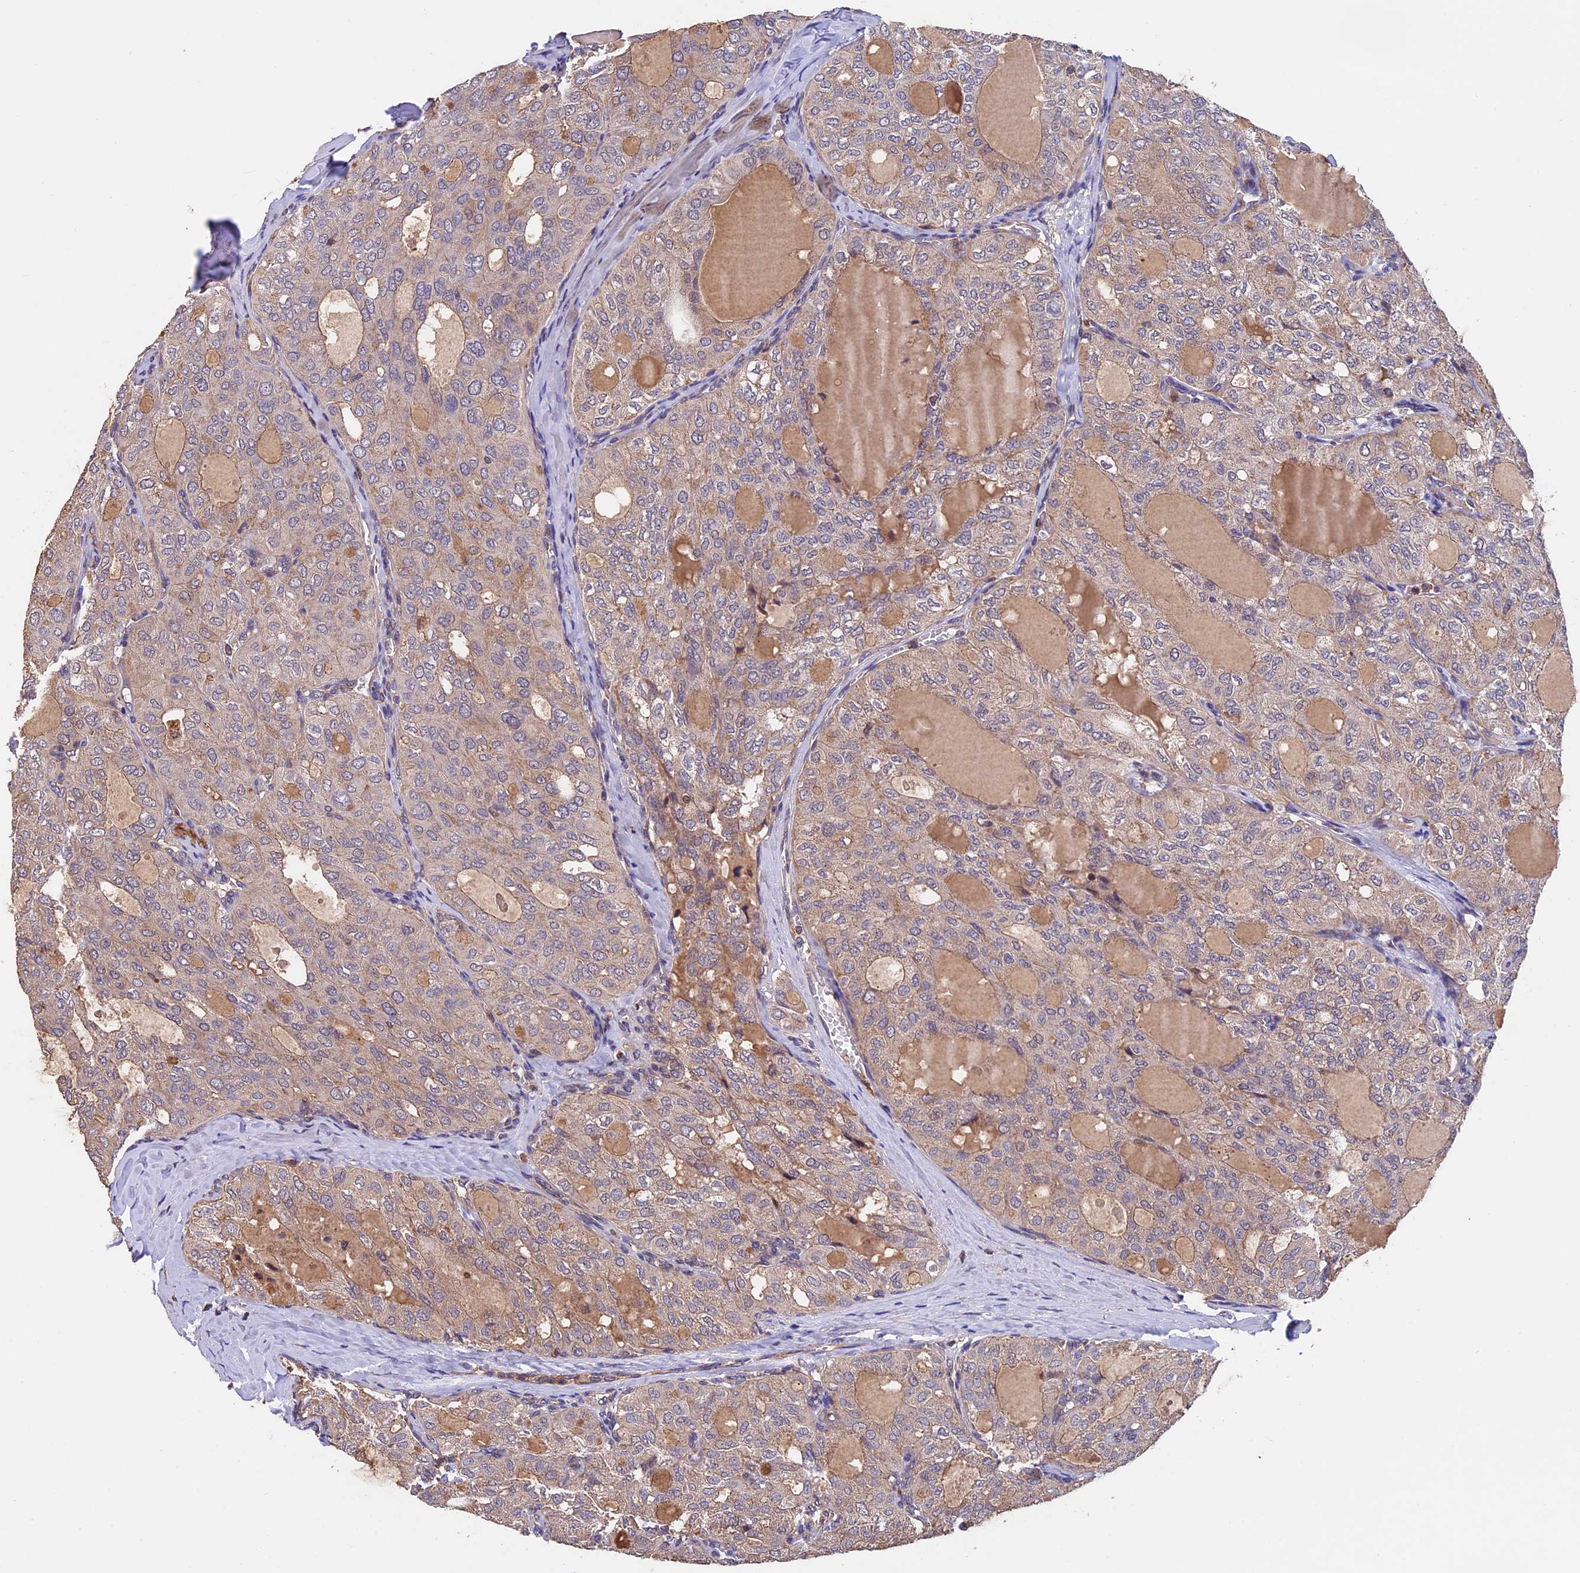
{"staining": {"intensity": "weak", "quantity": ">75%", "location": "cytoplasmic/membranous"}, "tissue": "thyroid cancer", "cell_type": "Tumor cells", "image_type": "cancer", "snomed": [{"axis": "morphology", "description": "Follicular adenoma carcinoma, NOS"}, {"axis": "topography", "description": "Thyroid gland"}], "caption": "DAB immunohistochemical staining of human thyroid follicular adenoma carcinoma reveals weak cytoplasmic/membranous protein expression in approximately >75% of tumor cells. (DAB = brown stain, brightfield microscopy at high magnification).", "gene": "PKD2L2", "patient": {"sex": "male", "age": 75}}